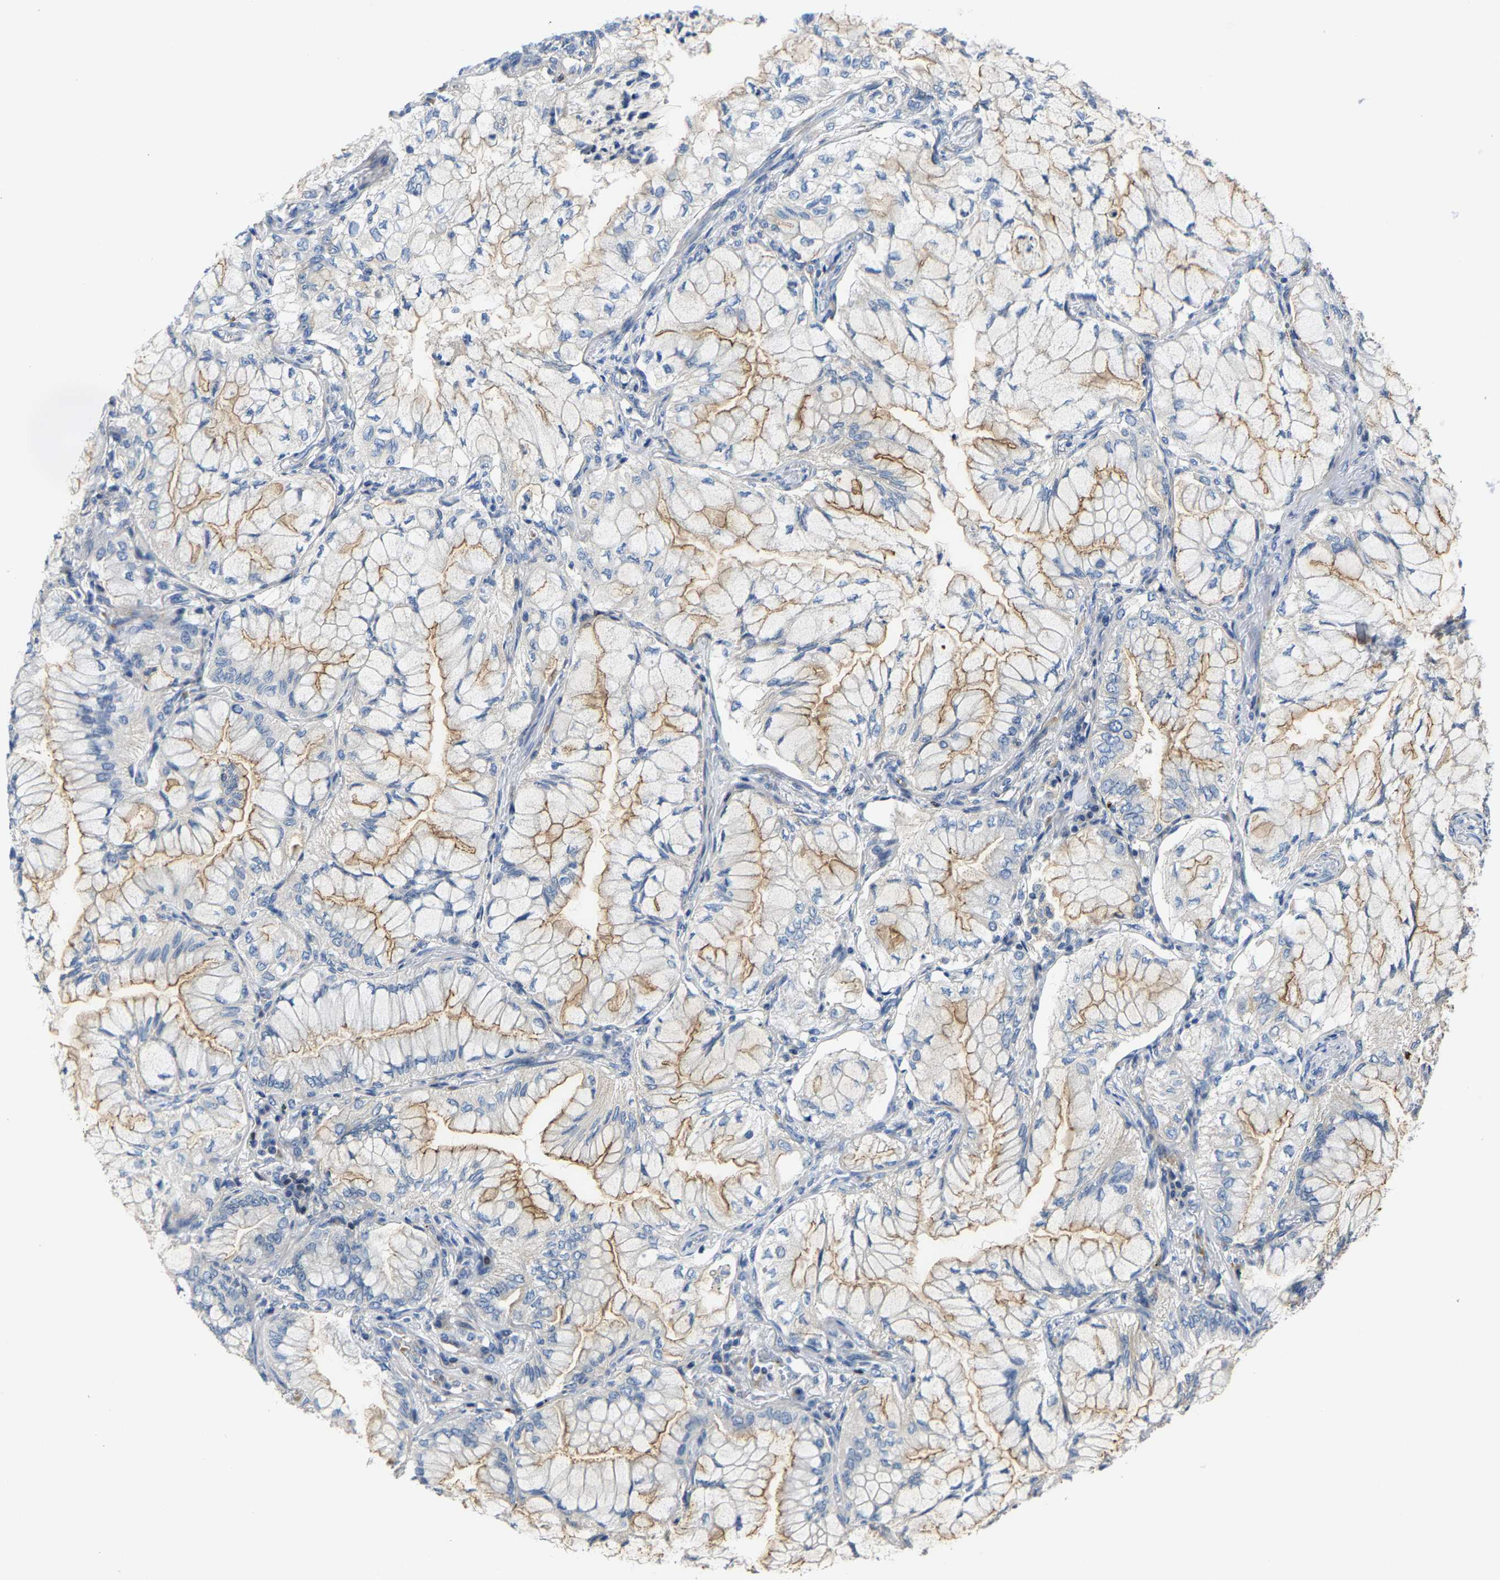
{"staining": {"intensity": "moderate", "quantity": ">75%", "location": "cytoplasmic/membranous"}, "tissue": "lung cancer", "cell_type": "Tumor cells", "image_type": "cancer", "snomed": [{"axis": "morphology", "description": "Adenocarcinoma, NOS"}, {"axis": "topography", "description": "Lung"}], "caption": "IHC histopathology image of human adenocarcinoma (lung) stained for a protein (brown), which displays medium levels of moderate cytoplasmic/membranous positivity in about >75% of tumor cells.", "gene": "AGBL3", "patient": {"sex": "female", "age": 70}}